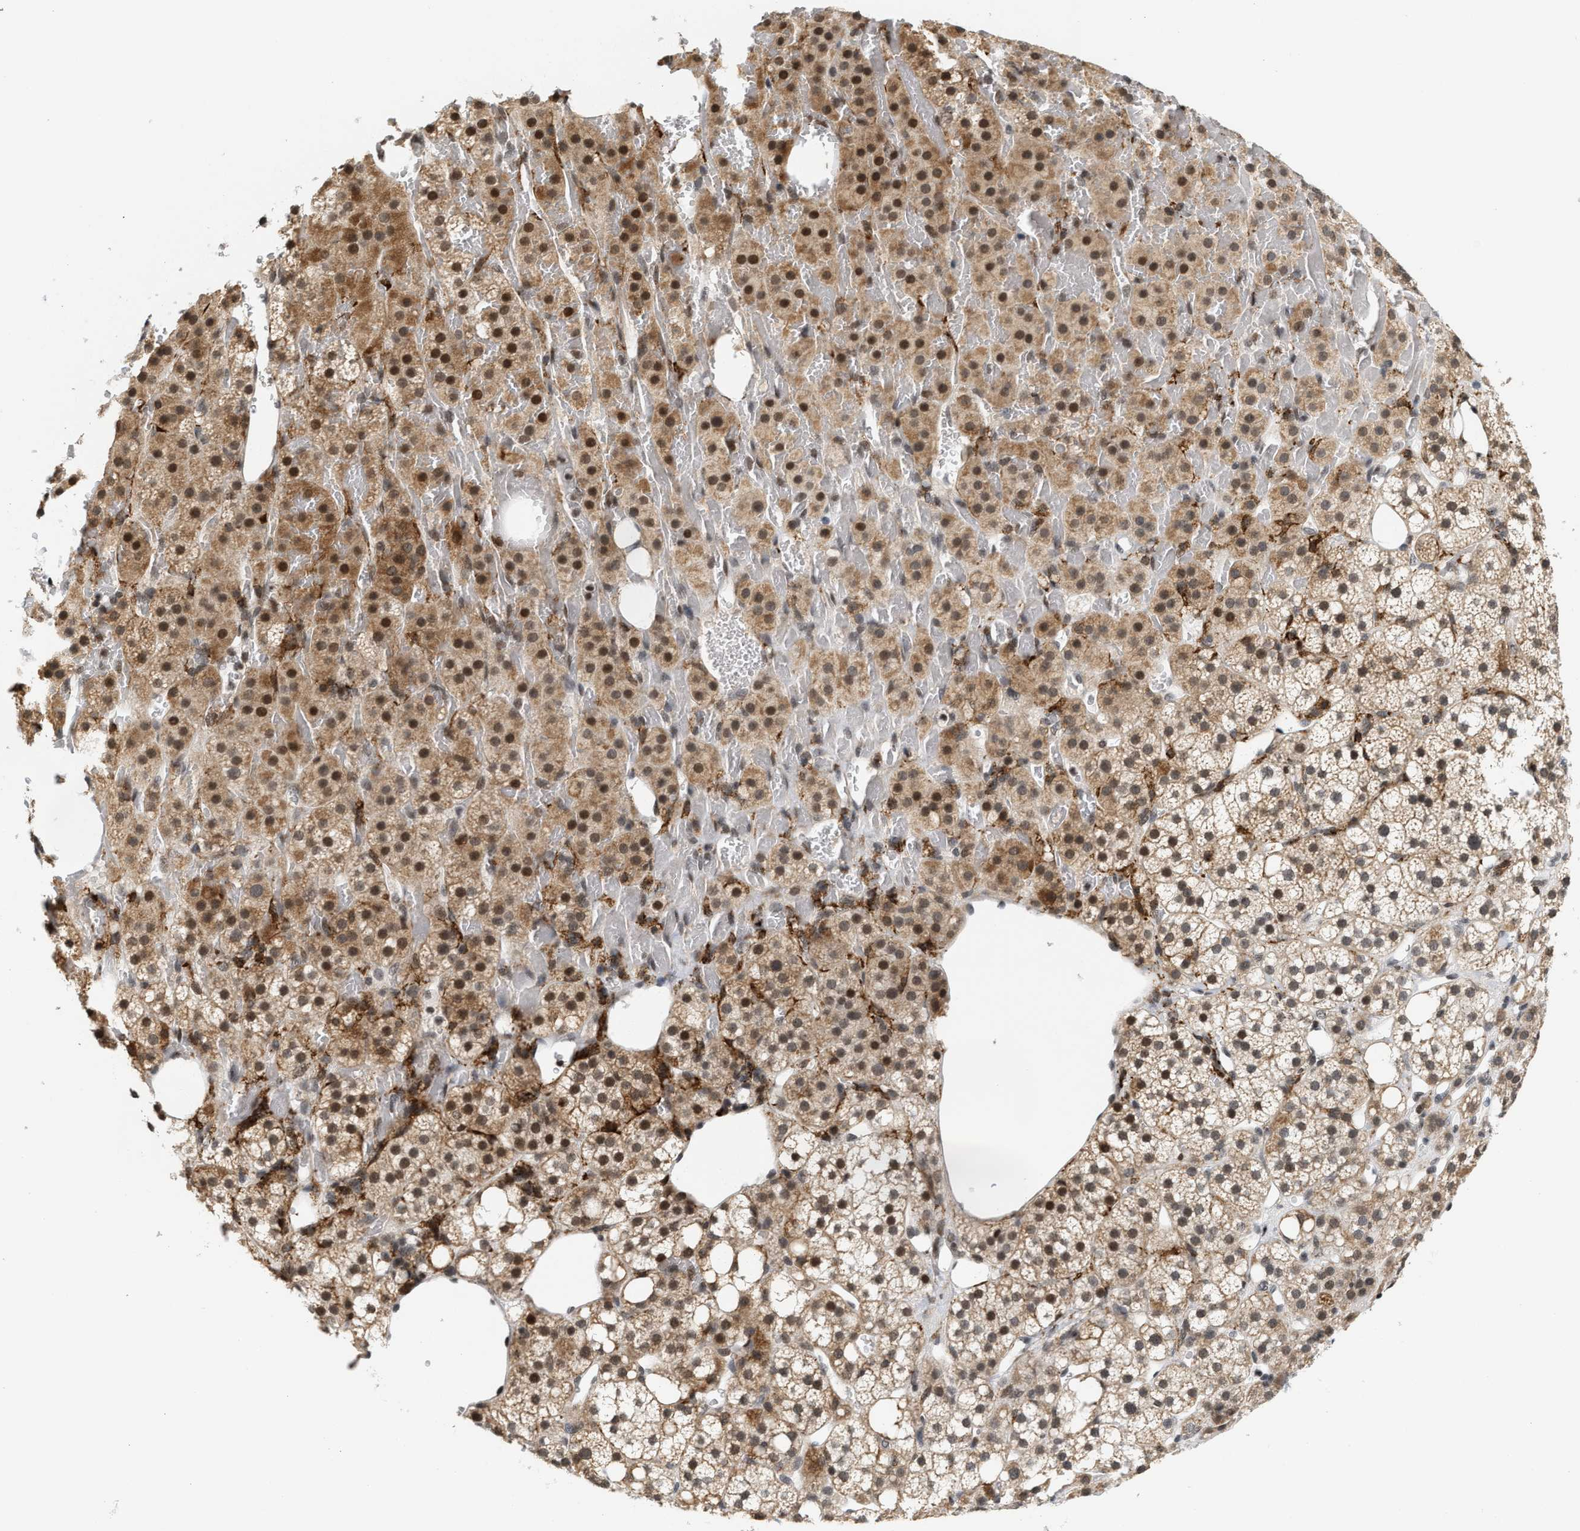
{"staining": {"intensity": "strong", "quantity": ">75%", "location": "cytoplasmic/membranous,nuclear"}, "tissue": "adrenal gland", "cell_type": "Glandular cells", "image_type": "normal", "snomed": [{"axis": "morphology", "description": "Normal tissue, NOS"}, {"axis": "topography", "description": "Adrenal gland"}], "caption": "Brown immunohistochemical staining in unremarkable adrenal gland displays strong cytoplasmic/membranous,nuclear staining in approximately >75% of glandular cells.", "gene": "ANKRD6", "patient": {"sex": "female", "age": 59}}